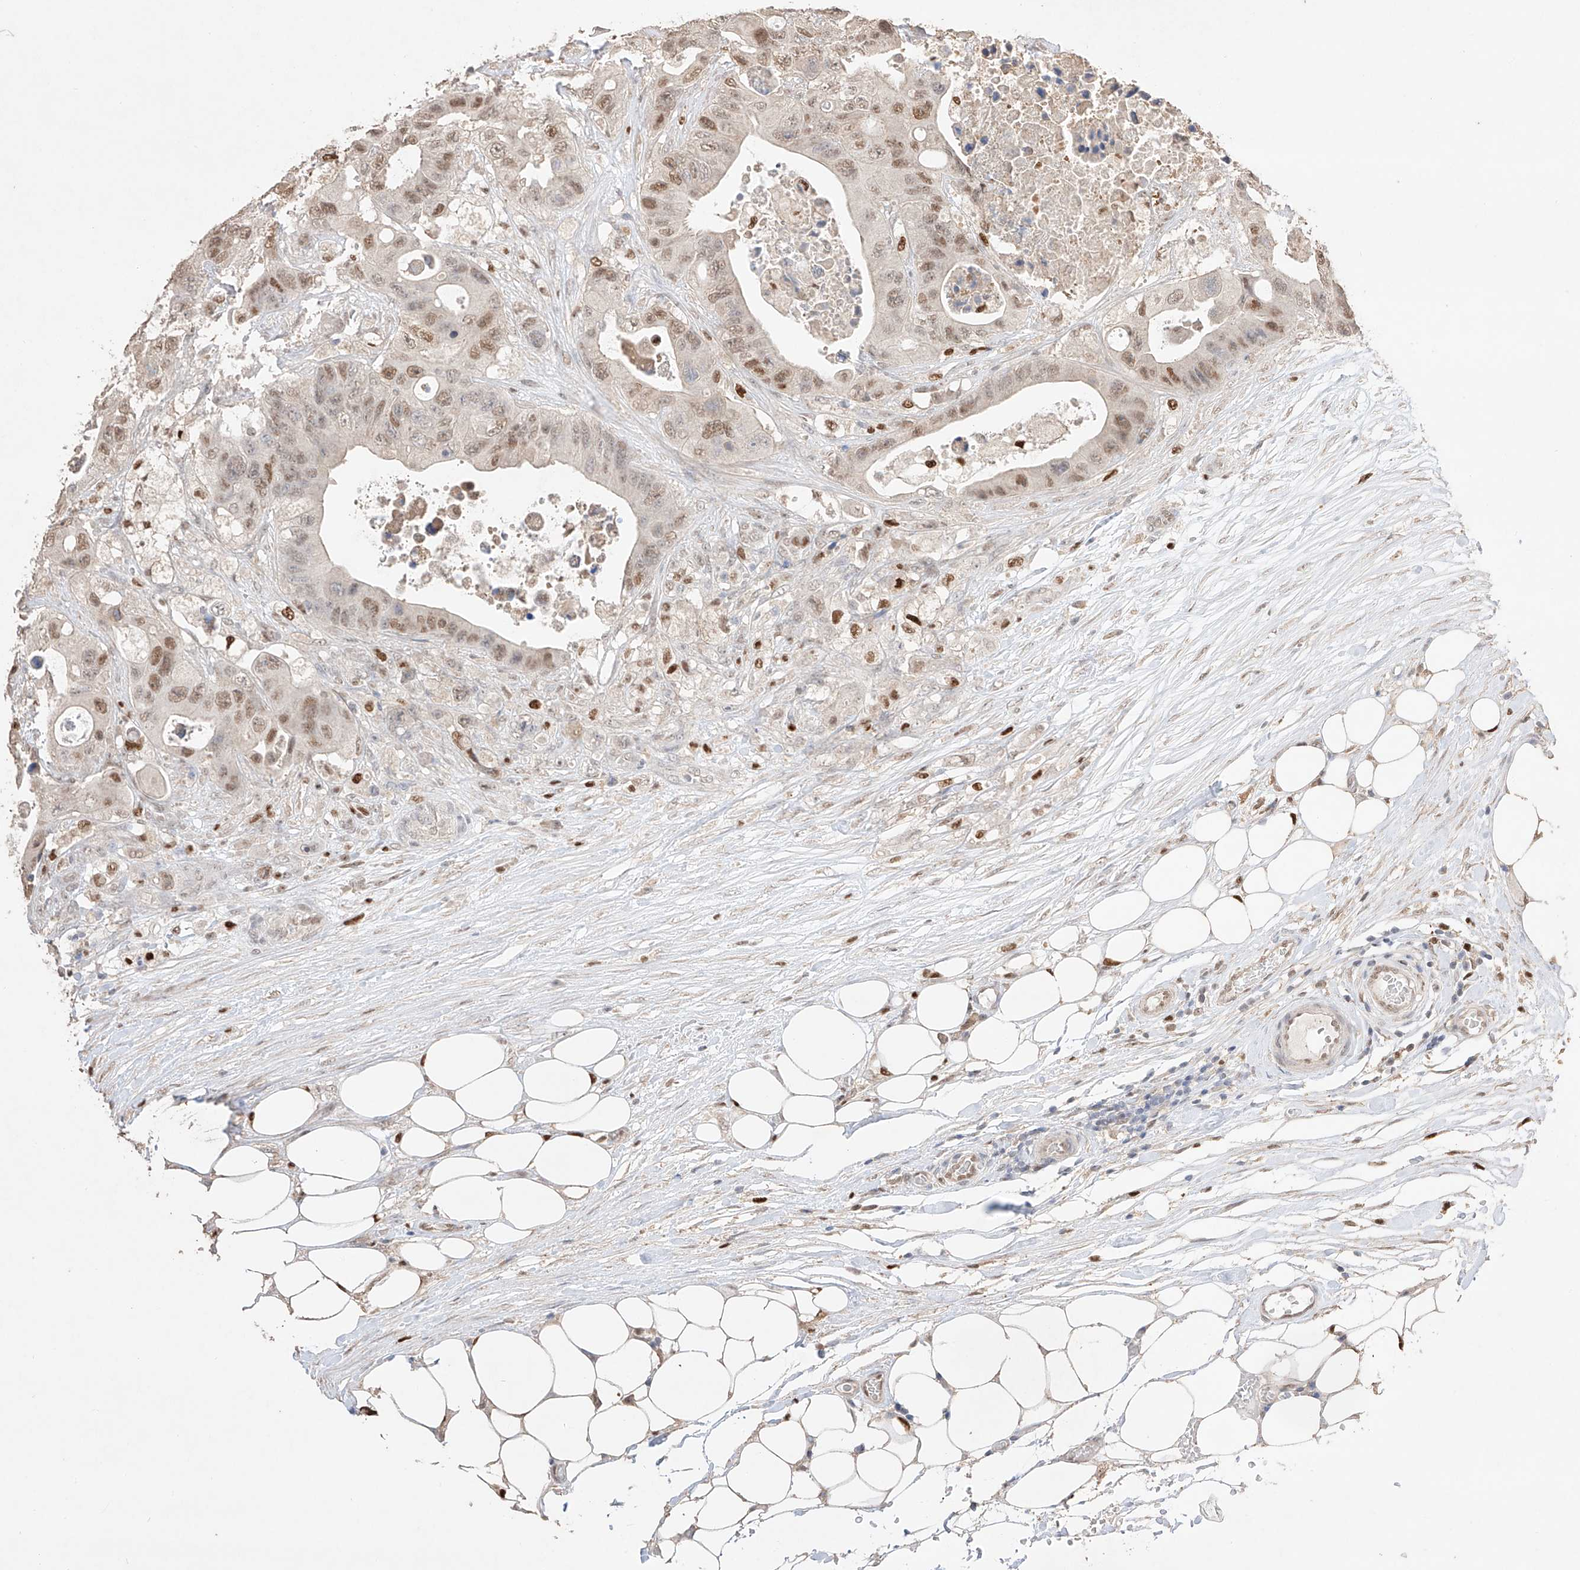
{"staining": {"intensity": "moderate", "quantity": ">75%", "location": "nuclear"}, "tissue": "colorectal cancer", "cell_type": "Tumor cells", "image_type": "cancer", "snomed": [{"axis": "morphology", "description": "Adenocarcinoma, NOS"}, {"axis": "topography", "description": "Colon"}], "caption": "The photomicrograph displays staining of colorectal cancer (adenocarcinoma), revealing moderate nuclear protein positivity (brown color) within tumor cells. Using DAB (brown) and hematoxylin (blue) stains, captured at high magnification using brightfield microscopy.", "gene": "APIP", "patient": {"sex": "female", "age": 46}}